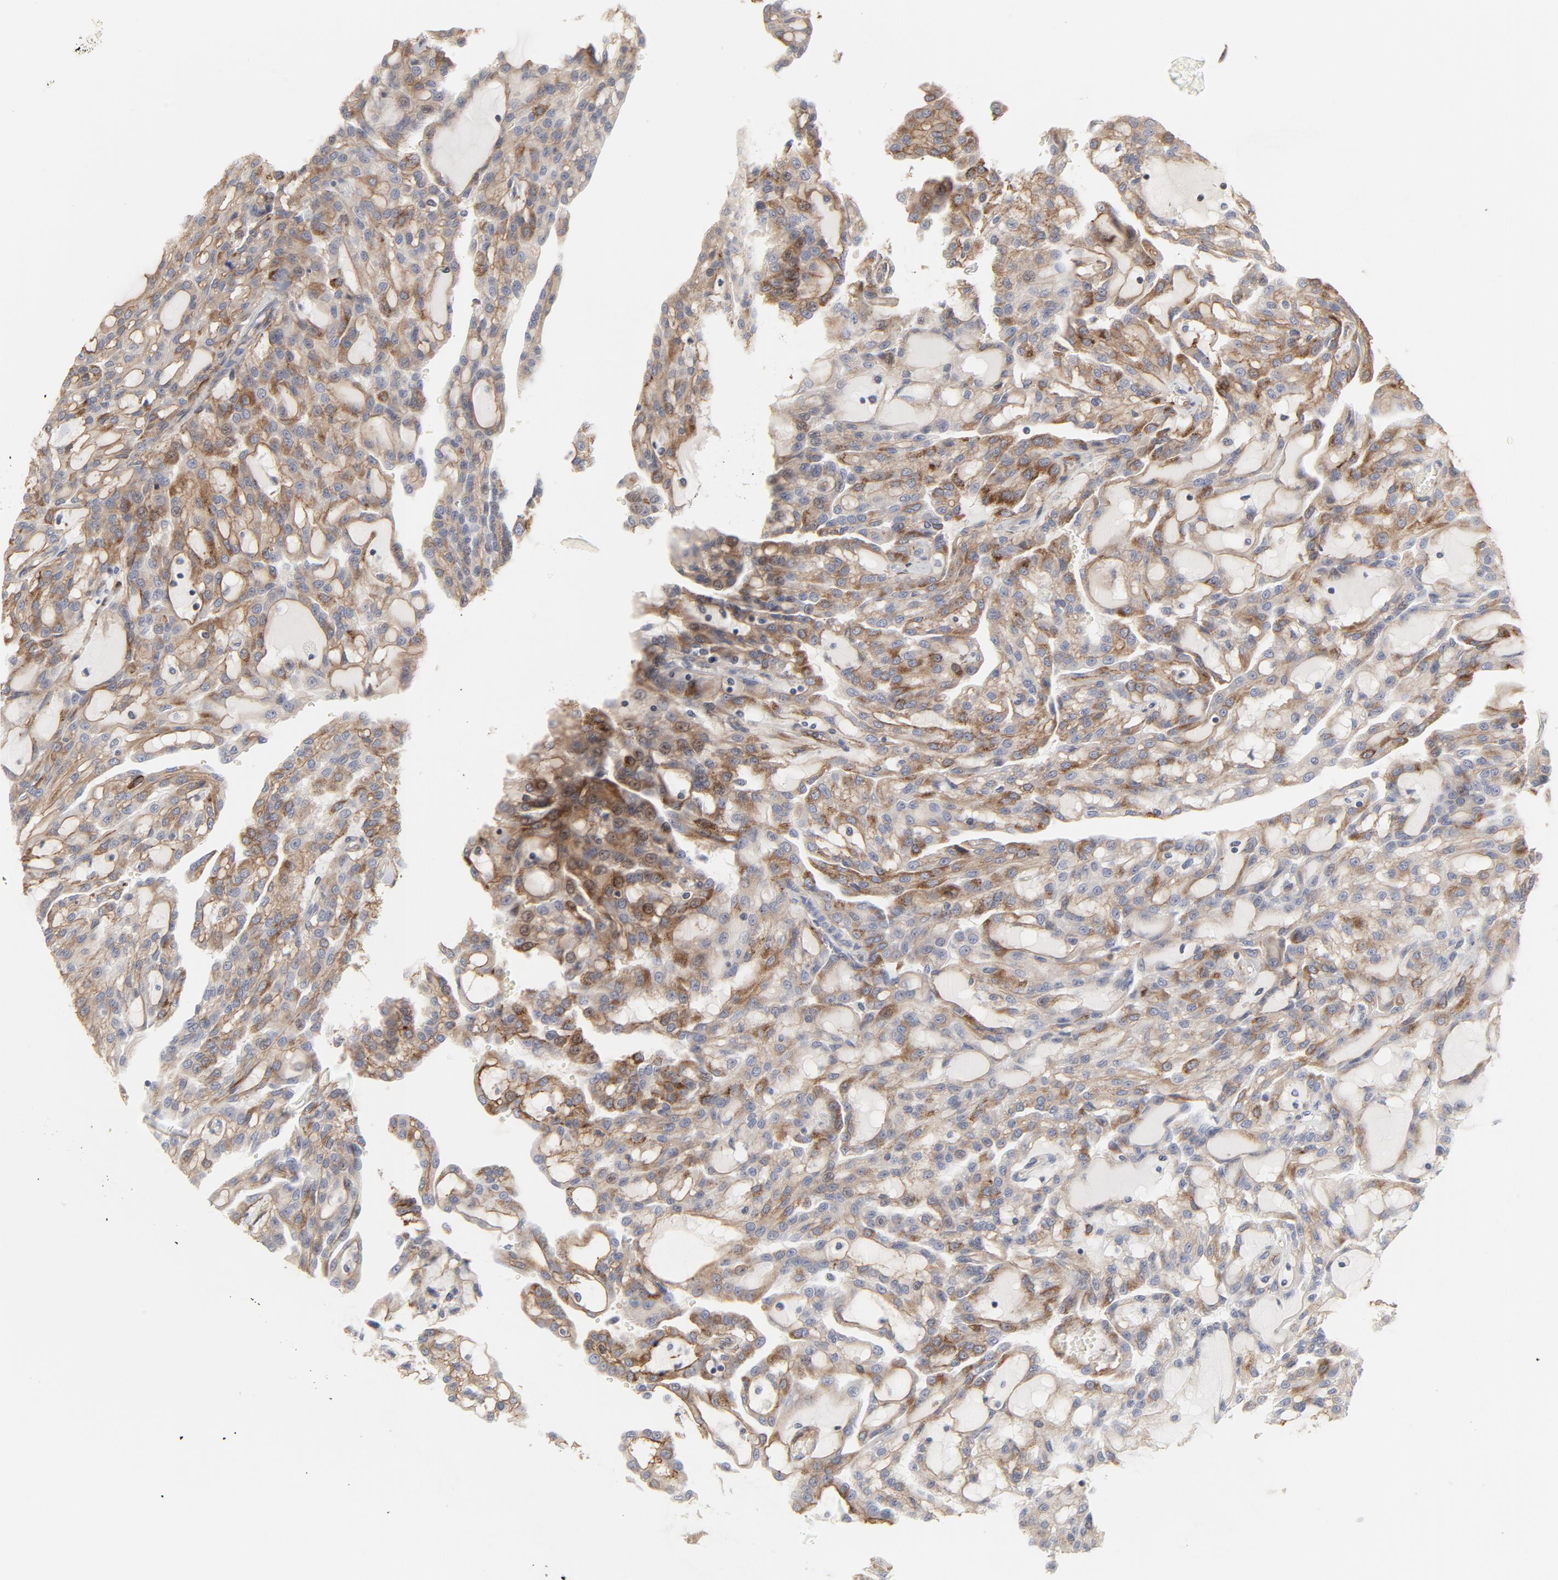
{"staining": {"intensity": "weak", "quantity": "25%-75%", "location": "cytoplasmic/membranous"}, "tissue": "renal cancer", "cell_type": "Tumor cells", "image_type": "cancer", "snomed": [{"axis": "morphology", "description": "Adenocarcinoma, NOS"}, {"axis": "topography", "description": "Kidney"}], "caption": "Immunohistochemical staining of adenocarcinoma (renal) exhibits low levels of weak cytoplasmic/membranous protein positivity in approximately 25%-75% of tumor cells.", "gene": "MAGED4", "patient": {"sex": "male", "age": 63}}